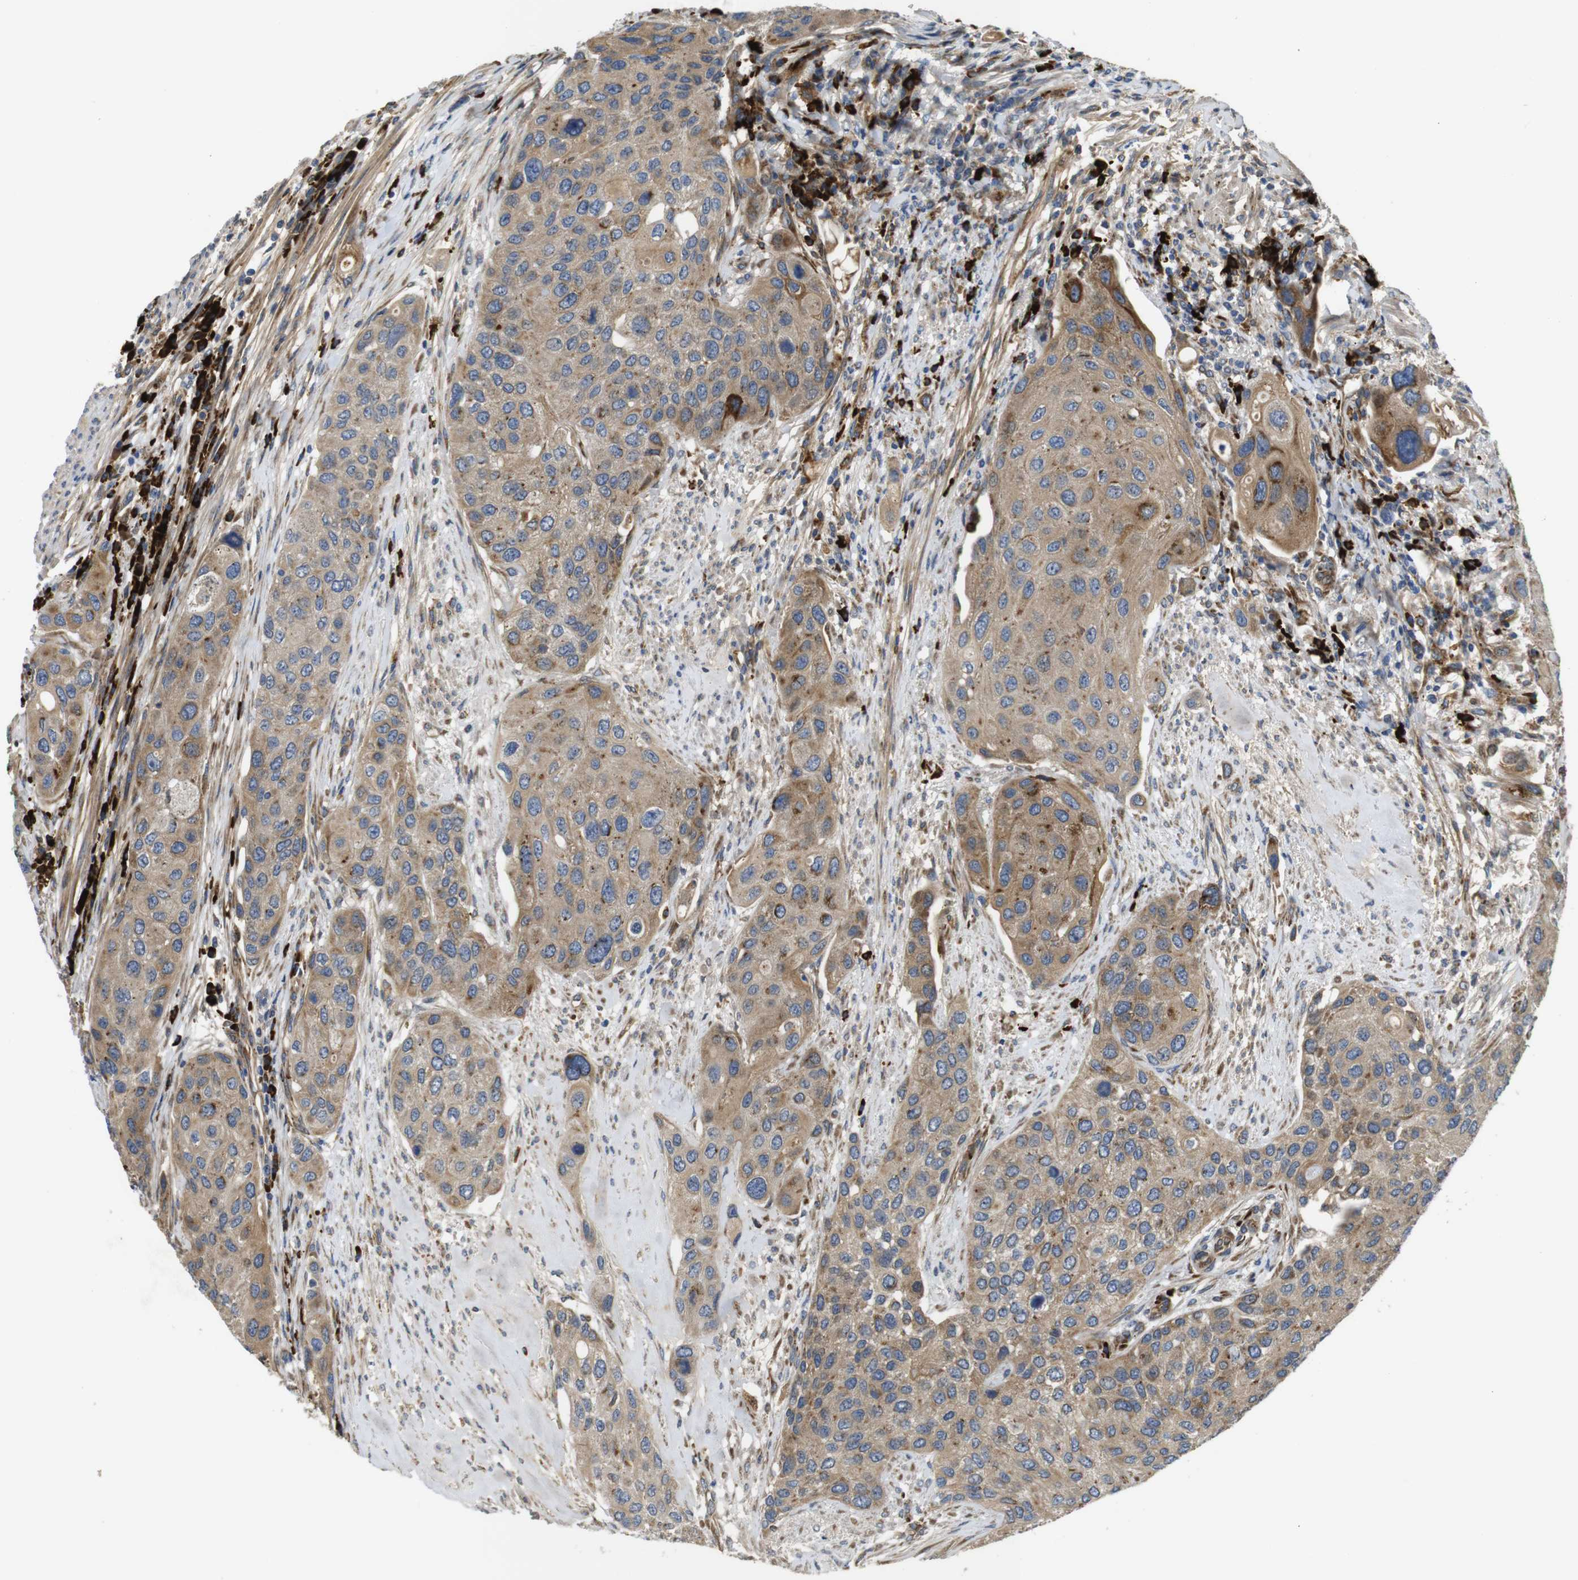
{"staining": {"intensity": "moderate", "quantity": ">75%", "location": "cytoplasmic/membranous"}, "tissue": "urothelial cancer", "cell_type": "Tumor cells", "image_type": "cancer", "snomed": [{"axis": "morphology", "description": "Urothelial carcinoma, High grade"}, {"axis": "topography", "description": "Urinary bladder"}], "caption": "Moderate cytoplasmic/membranous expression for a protein is identified in about >75% of tumor cells of urothelial carcinoma (high-grade) using IHC.", "gene": "UBE2G2", "patient": {"sex": "female", "age": 56}}